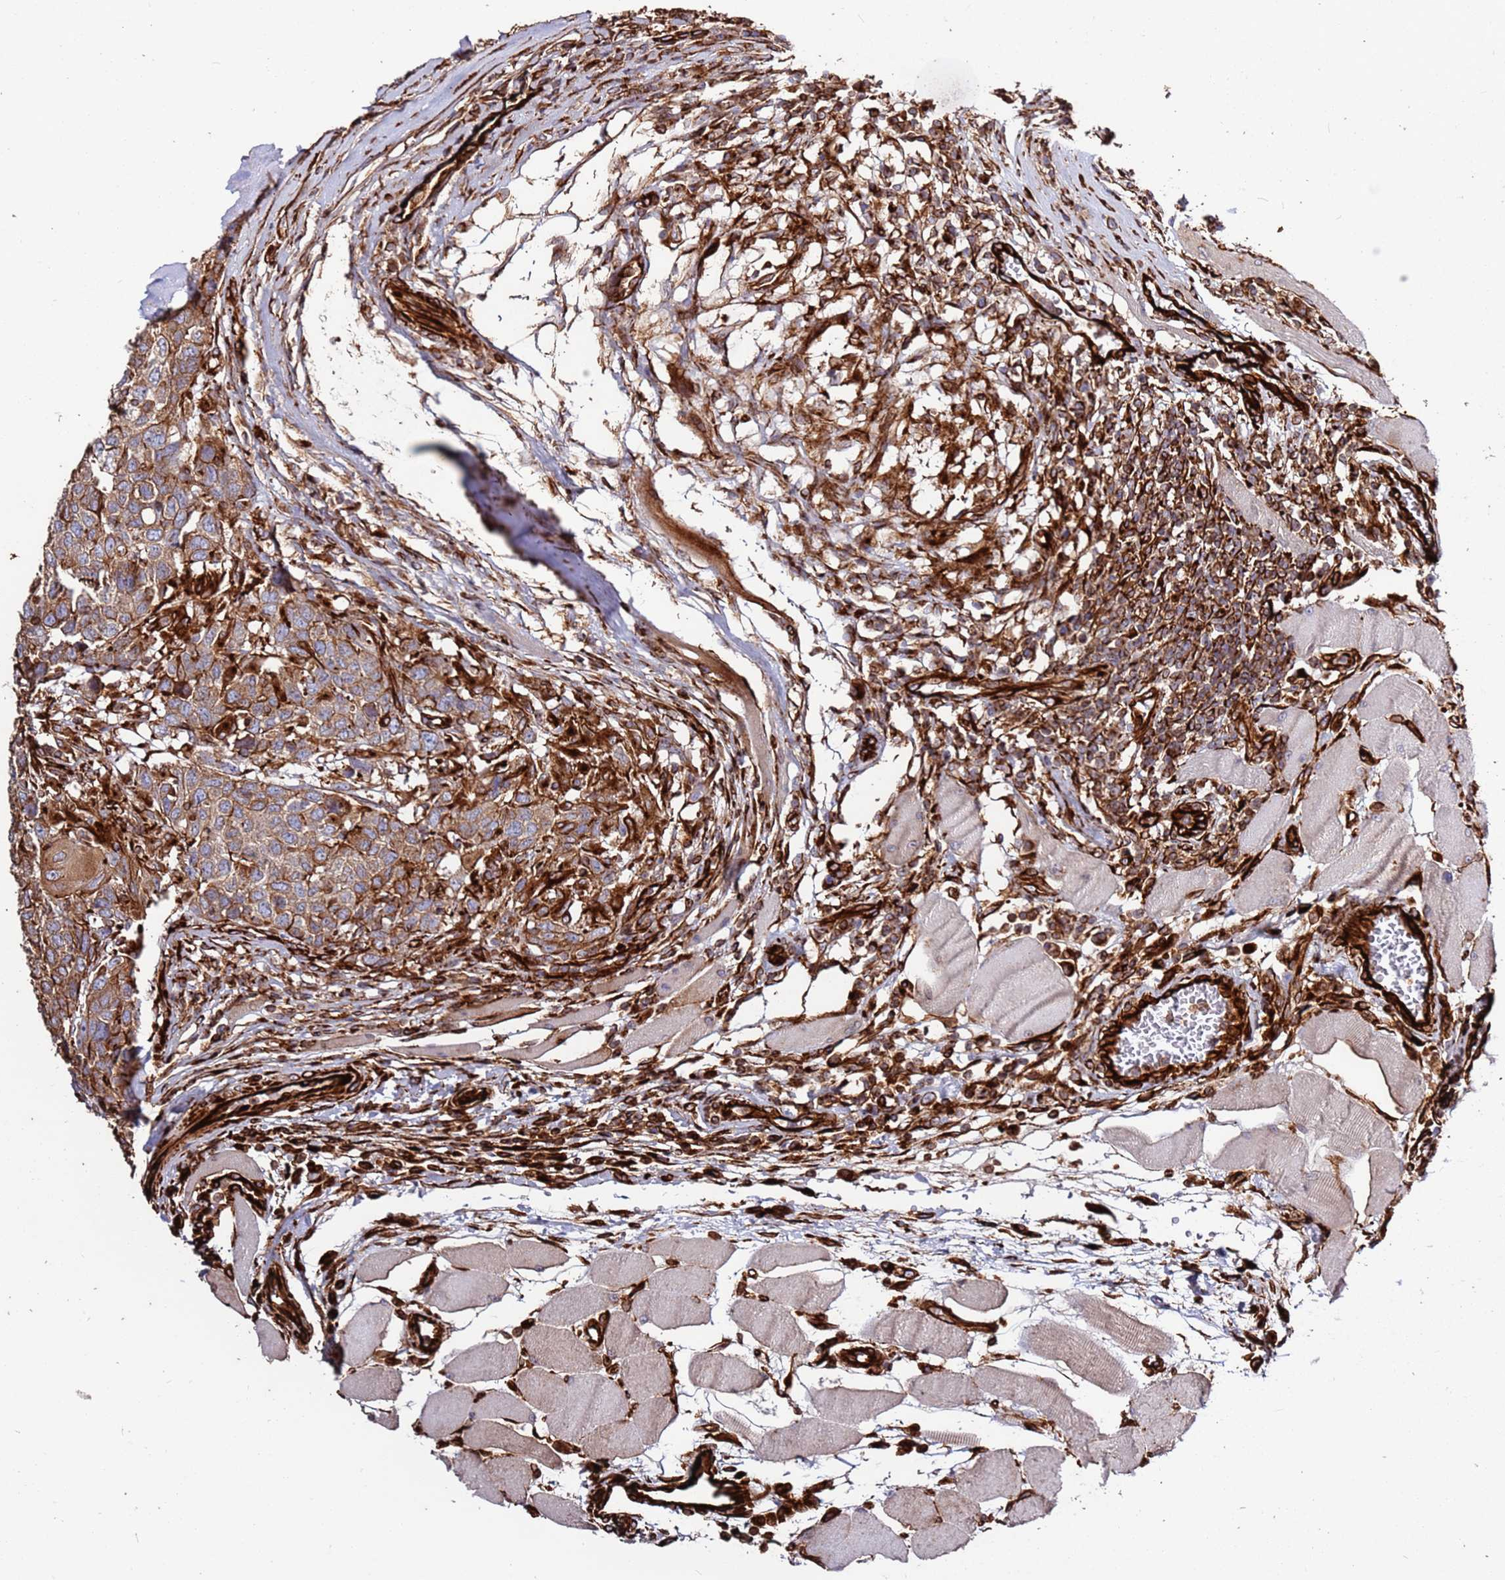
{"staining": {"intensity": "moderate", "quantity": ">75%", "location": "cytoplasmic/membranous"}, "tissue": "head and neck cancer", "cell_type": "Tumor cells", "image_type": "cancer", "snomed": [{"axis": "morphology", "description": "Squamous cell carcinoma, NOS"}, {"axis": "topography", "description": "Head-Neck"}], "caption": "Squamous cell carcinoma (head and neck) stained with a brown dye shows moderate cytoplasmic/membranous positive staining in about >75% of tumor cells.", "gene": "MRGPRE", "patient": {"sex": "male", "age": 66}}